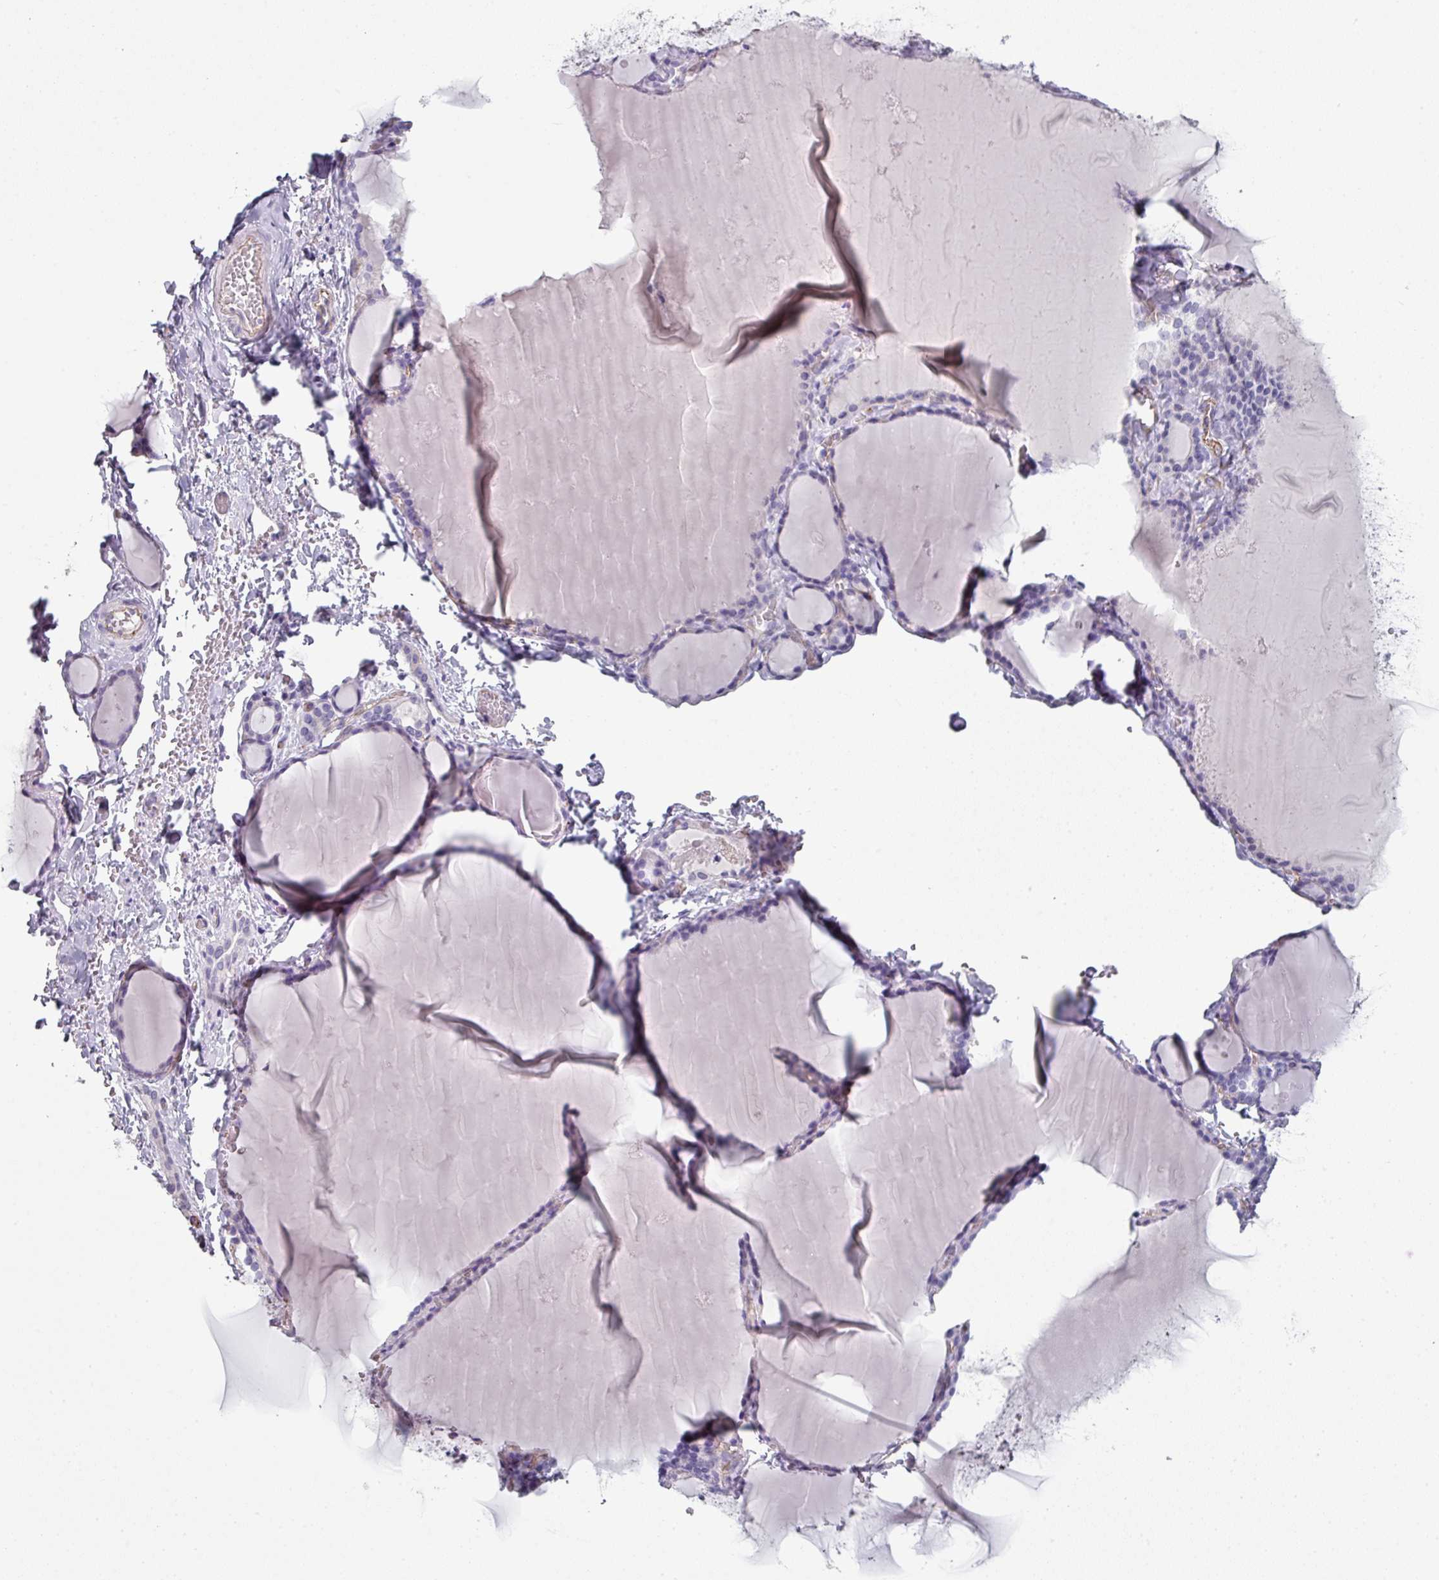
{"staining": {"intensity": "negative", "quantity": "none", "location": "none"}, "tissue": "thyroid gland", "cell_type": "Glandular cells", "image_type": "normal", "snomed": [{"axis": "morphology", "description": "Normal tissue, NOS"}, {"axis": "topography", "description": "Thyroid gland"}], "caption": "This histopathology image is of benign thyroid gland stained with IHC to label a protein in brown with the nuclei are counter-stained blue. There is no expression in glandular cells.", "gene": "SLC17A7", "patient": {"sex": "female", "age": 49}}